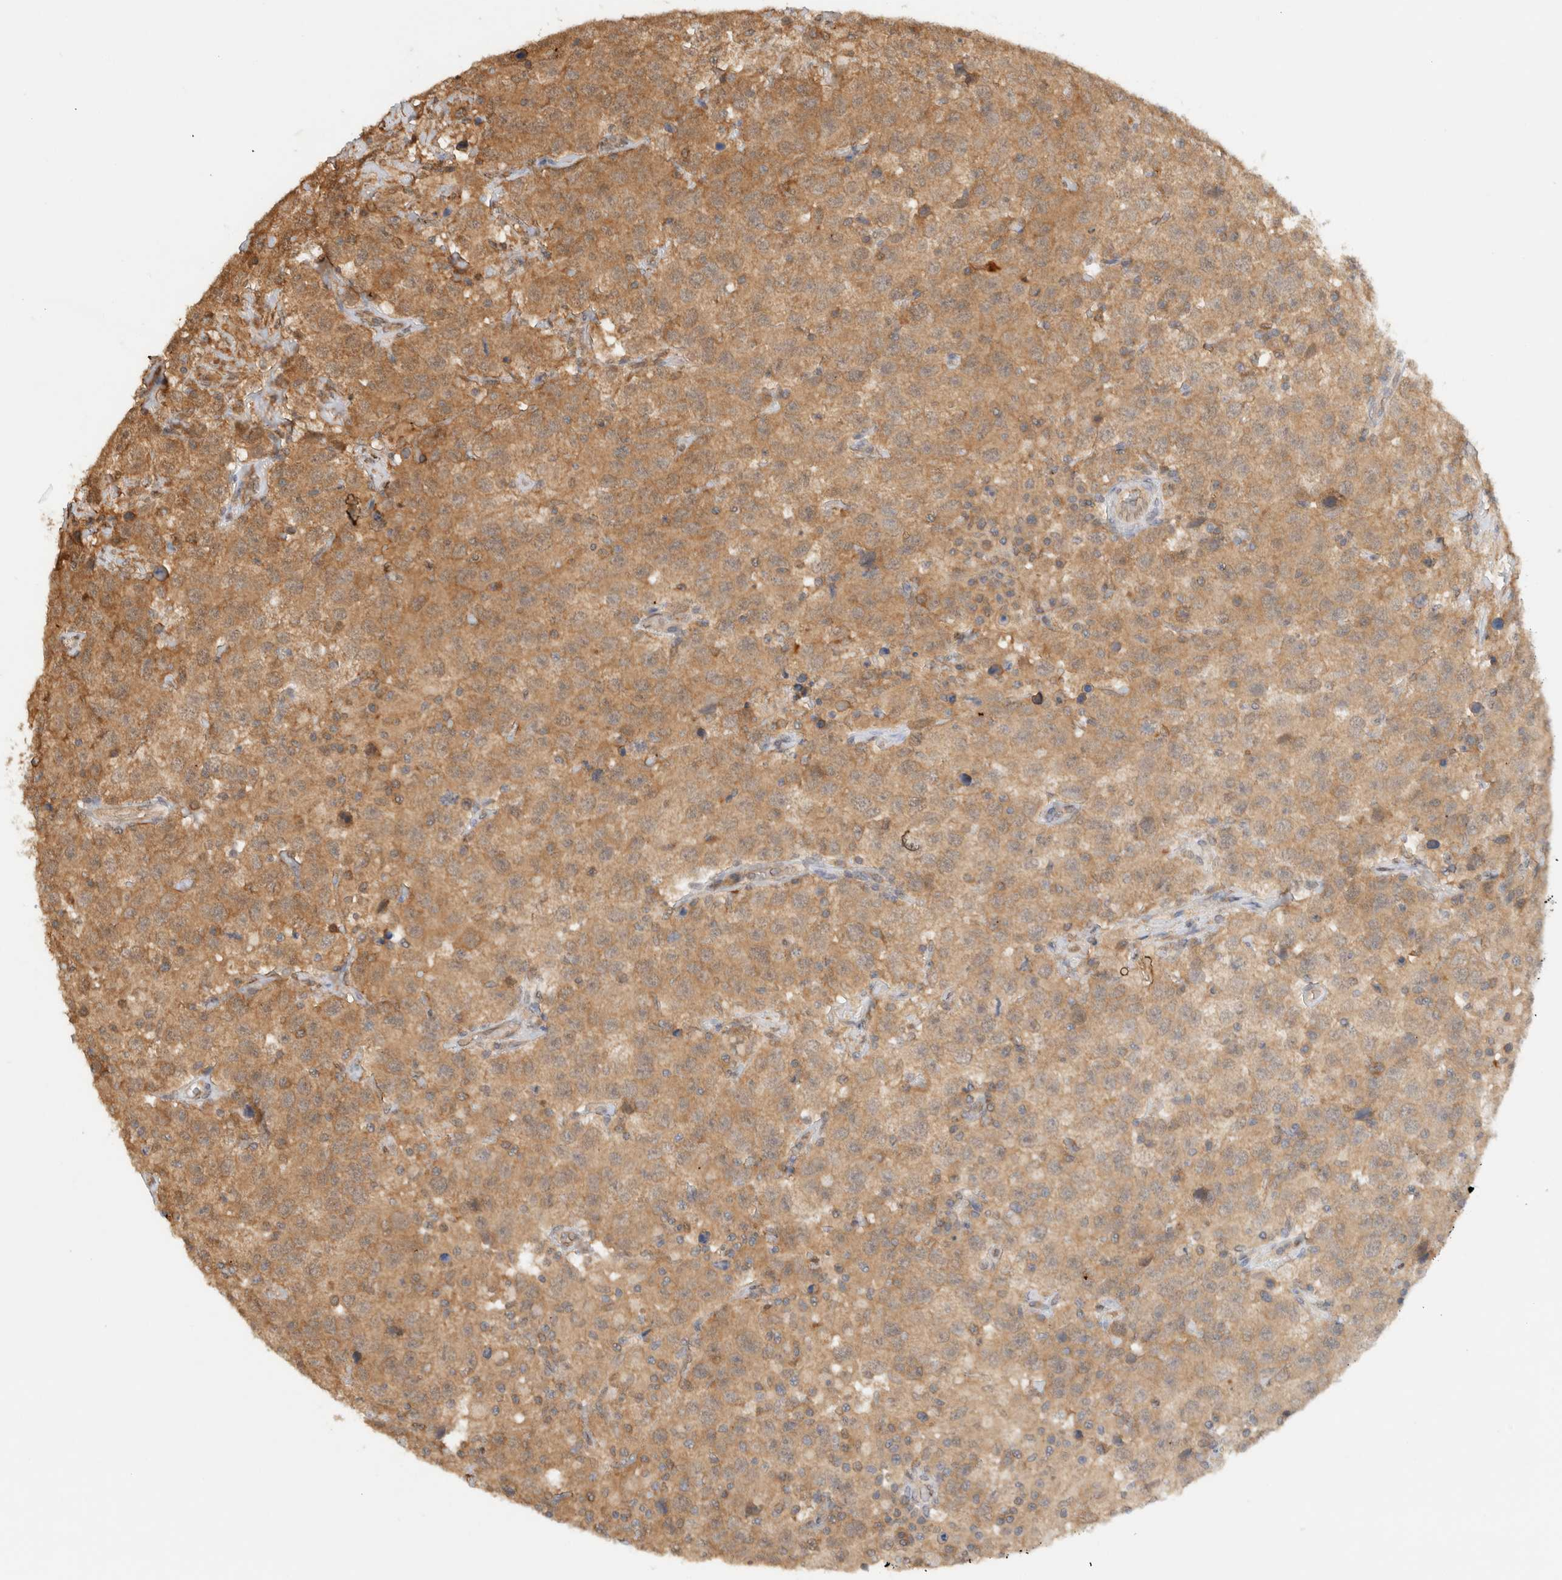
{"staining": {"intensity": "moderate", "quantity": ">75%", "location": "cytoplasmic/membranous"}, "tissue": "testis cancer", "cell_type": "Tumor cells", "image_type": "cancer", "snomed": [{"axis": "morphology", "description": "Seminoma, NOS"}, {"axis": "topography", "description": "Testis"}], "caption": "Protein analysis of testis seminoma tissue exhibits moderate cytoplasmic/membranous expression in approximately >75% of tumor cells.", "gene": "CA13", "patient": {"sex": "male", "age": 41}}